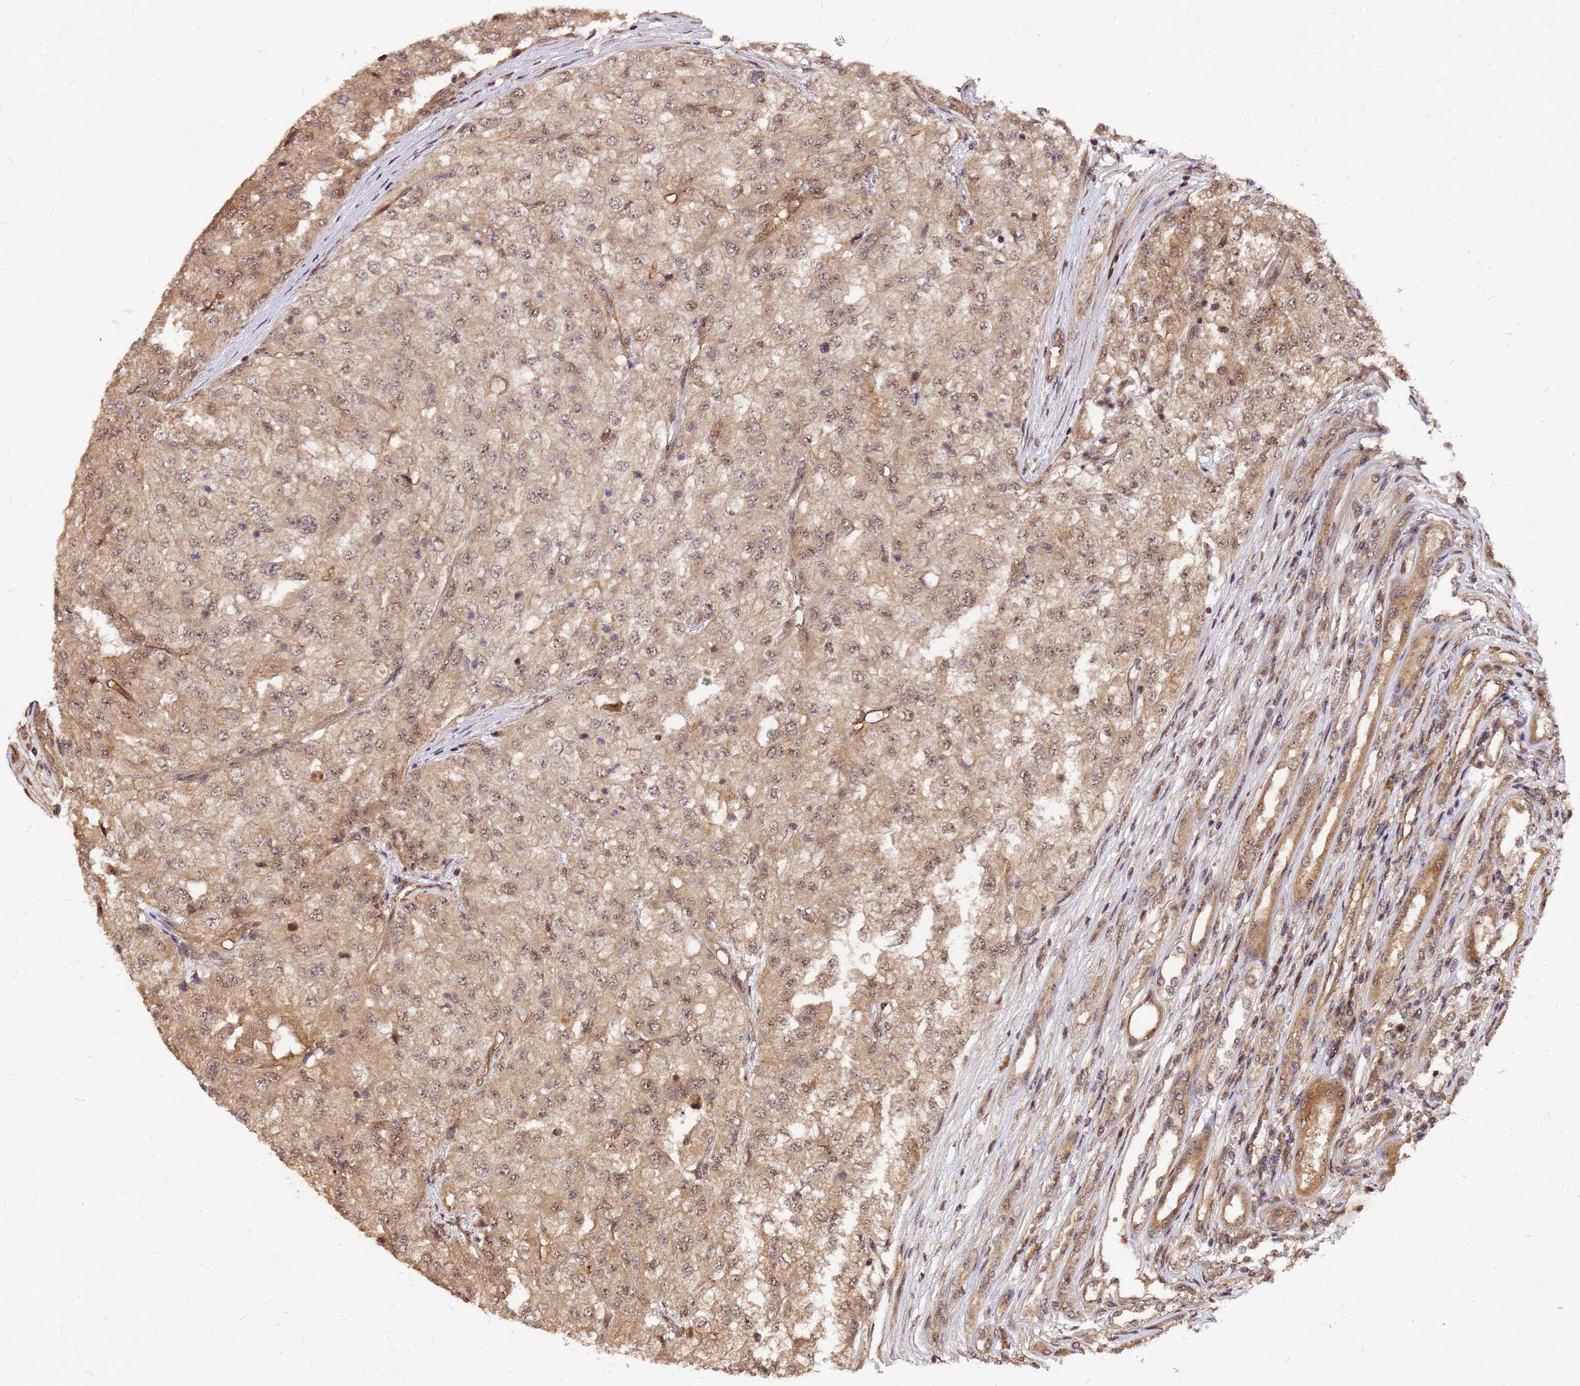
{"staining": {"intensity": "weak", "quantity": ">75%", "location": "cytoplasmic/membranous,nuclear"}, "tissue": "renal cancer", "cell_type": "Tumor cells", "image_type": "cancer", "snomed": [{"axis": "morphology", "description": "Adenocarcinoma, NOS"}, {"axis": "topography", "description": "Kidney"}], "caption": "Adenocarcinoma (renal) stained for a protein exhibits weak cytoplasmic/membranous and nuclear positivity in tumor cells. (Stains: DAB in brown, nuclei in blue, Microscopy: brightfield microscopy at high magnification).", "gene": "GPATCH8", "patient": {"sex": "female", "age": 54}}